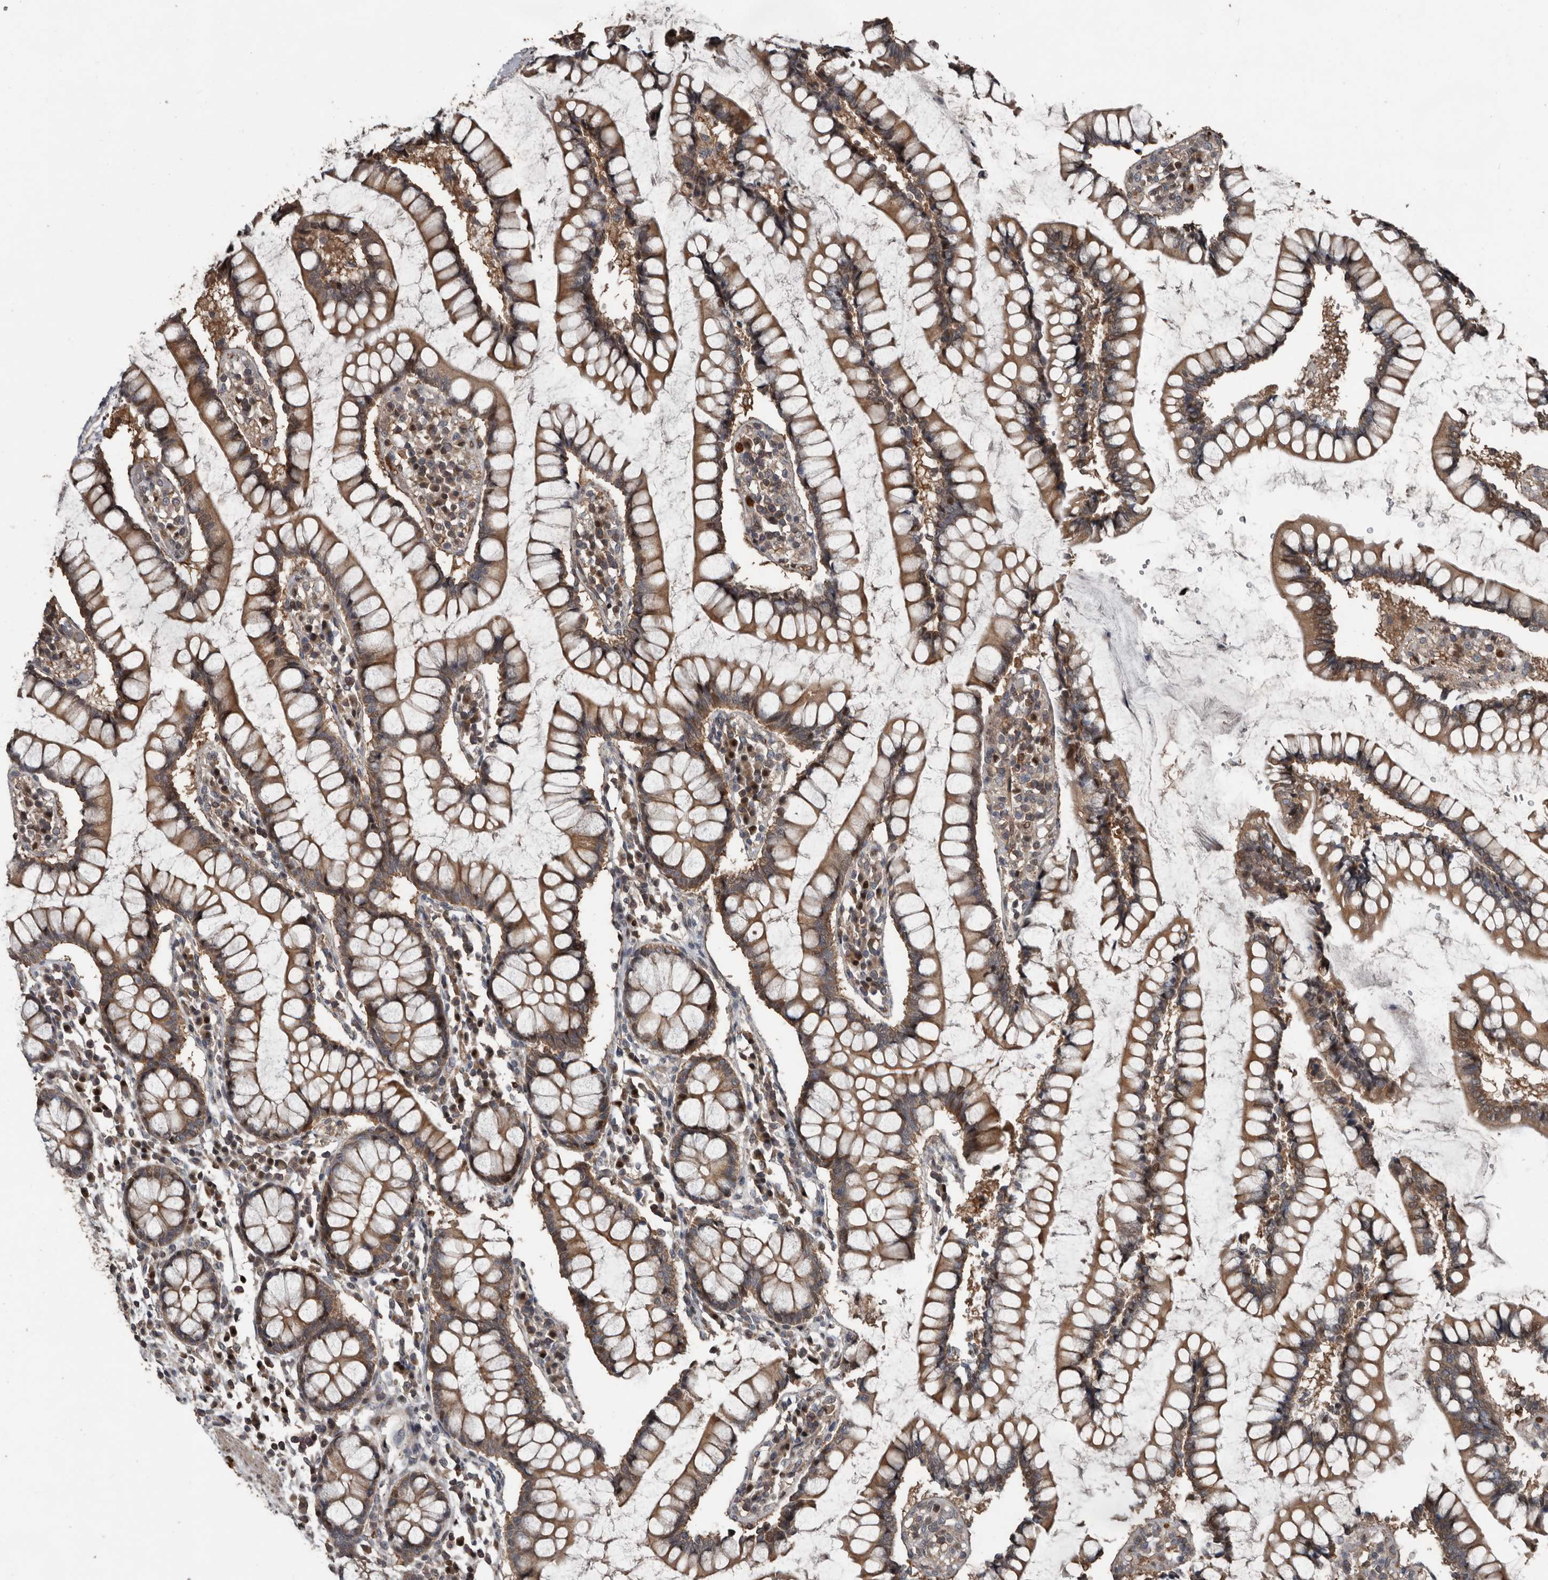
{"staining": {"intensity": "moderate", "quantity": ">75%", "location": "cytoplasmic/membranous"}, "tissue": "colon", "cell_type": "Endothelial cells", "image_type": "normal", "snomed": [{"axis": "morphology", "description": "Normal tissue, NOS"}, {"axis": "topography", "description": "Colon"}], "caption": "An IHC micrograph of normal tissue is shown. Protein staining in brown labels moderate cytoplasmic/membranous positivity in colon within endothelial cells. Using DAB (brown) and hematoxylin (blue) stains, captured at high magnification using brightfield microscopy.", "gene": "FSBP", "patient": {"sex": "female", "age": 79}}